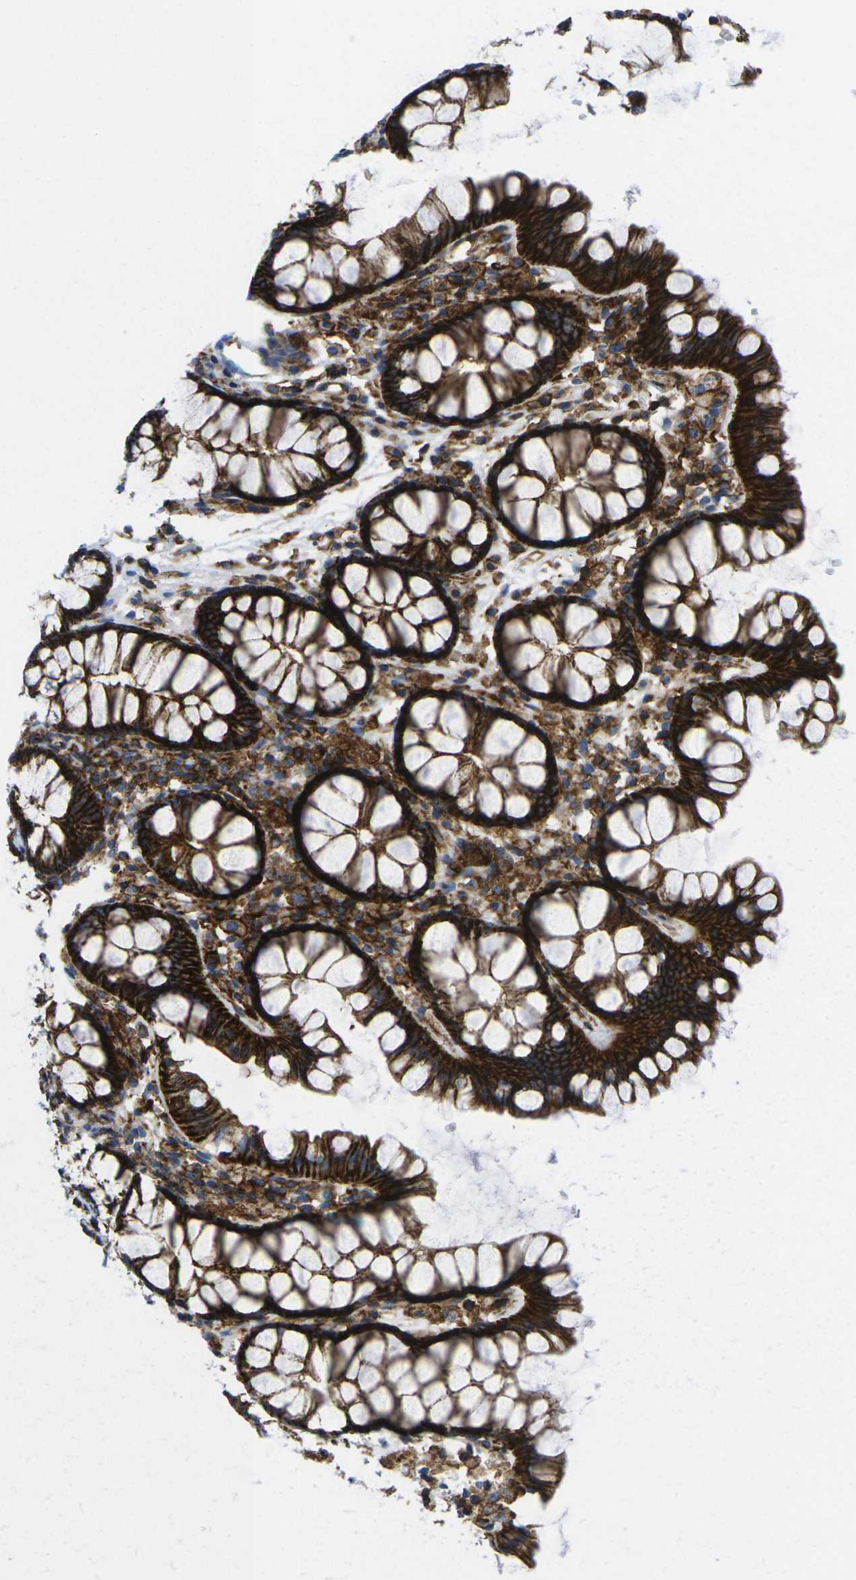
{"staining": {"intensity": "strong", "quantity": ">75%", "location": "cytoplasmic/membranous"}, "tissue": "colon", "cell_type": "Endothelial cells", "image_type": "normal", "snomed": [{"axis": "morphology", "description": "Normal tissue, NOS"}, {"axis": "topography", "description": "Colon"}], "caption": "An immunohistochemistry (IHC) photomicrograph of benign tissue is shown. Protein staining in brown labels strong cytoplasmic/membranous positivity in colon within endothelial cells. The protein is stained brown, and the nuclei are stained in blue (DAB (3,3'-diaminobenzidine) IHC with brightfield microscopy, high magnification).", "gene": "IQGAP1", "patient": {"sex": "female", "age": 55}}